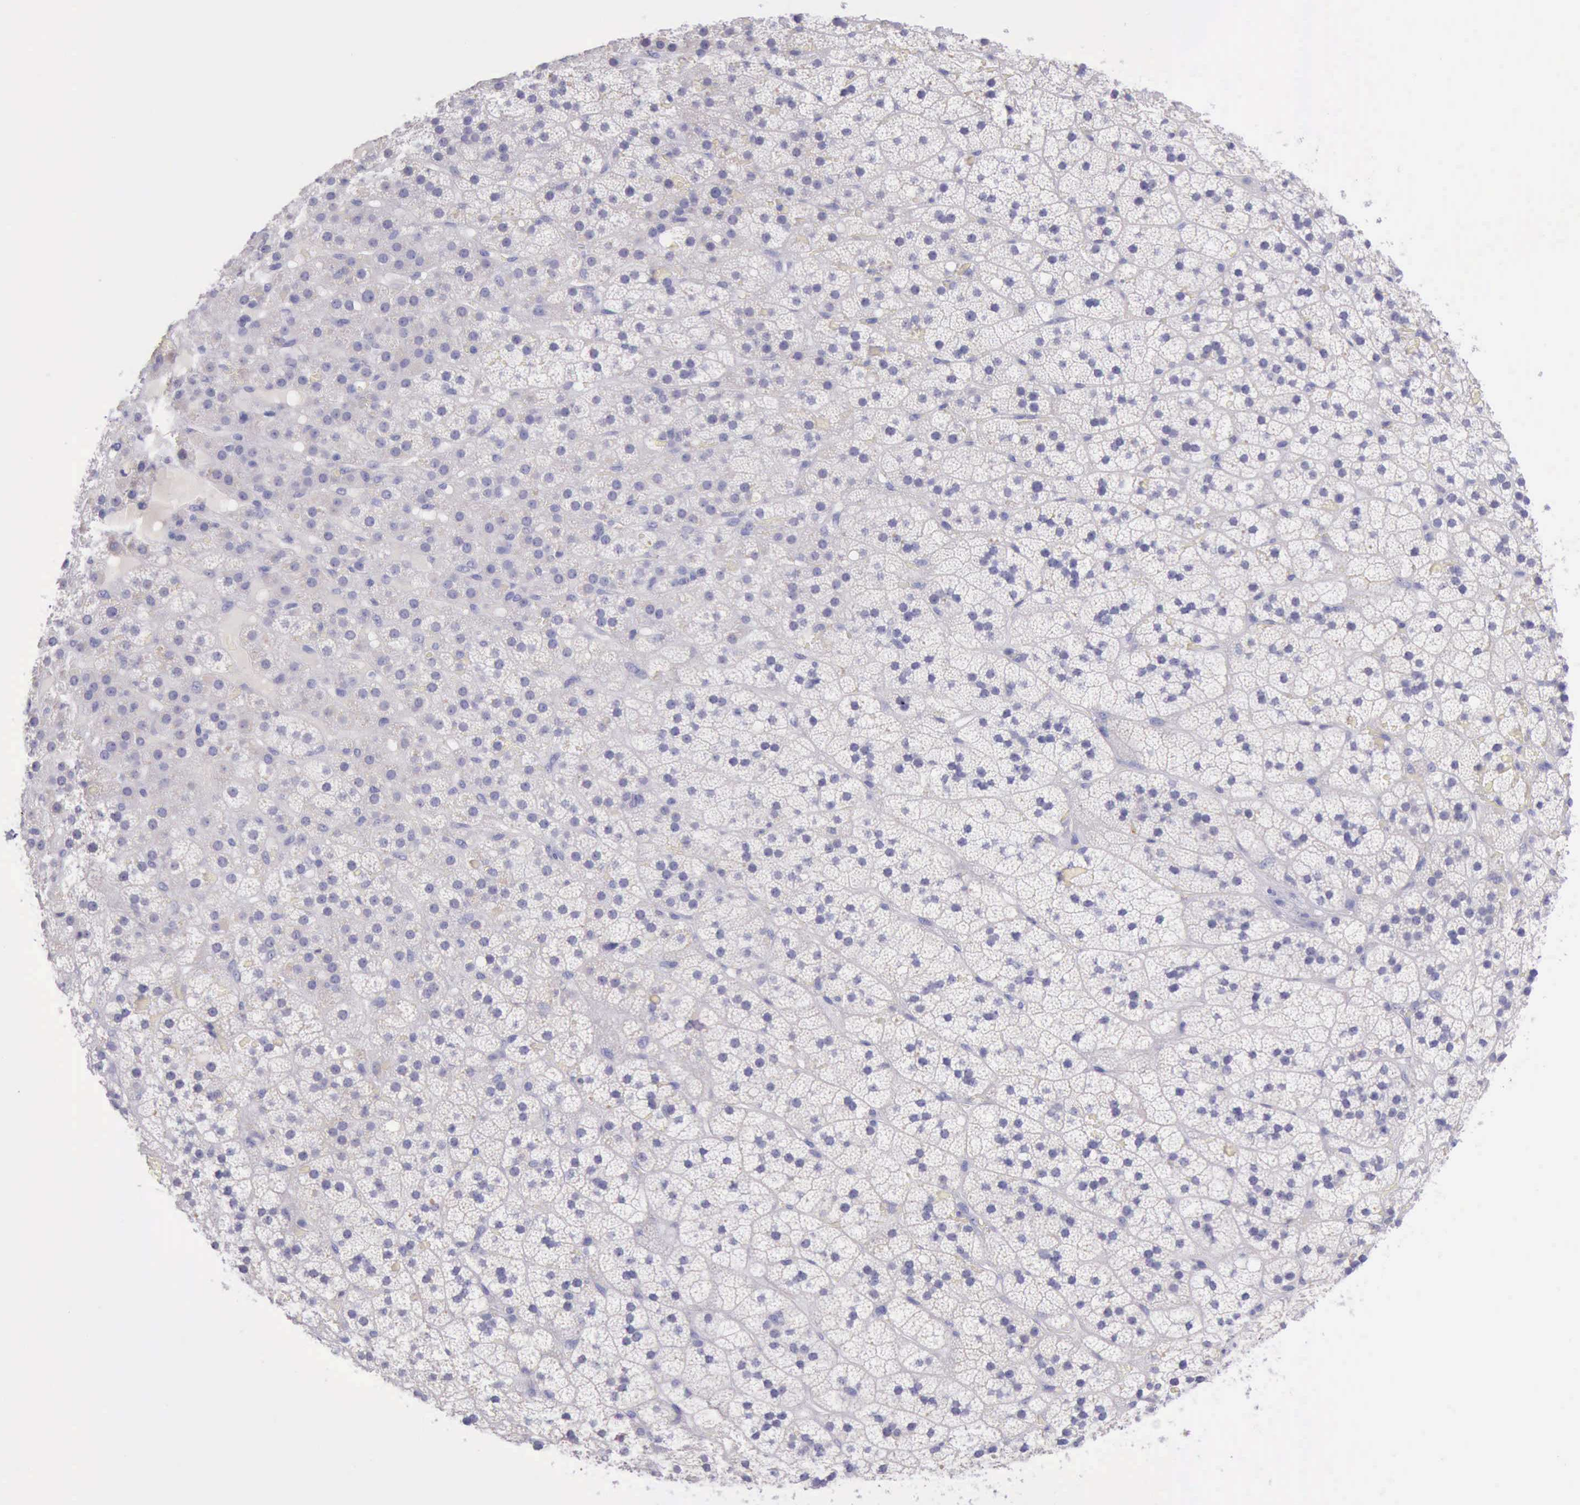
{"staining": {"intensity": "negative", "quantity": "none", "location": "none"}, "tissue": "adrenal gland", "cell_type": "Glandular cells", "image_type": "normal", "snomed": [{"axis": "morphology", "description": "Normal tissue, NOS"}, {"axis": "topography", "description": "Adrenal gland"}], "caption": "DAB immunohistochemical staining of benign human adrenal gland displays no significant staining in glandular cells. Nuclei are stained in blue.", "gene": "LRFN5", "patient": {"sex": "male", "age": 35}}